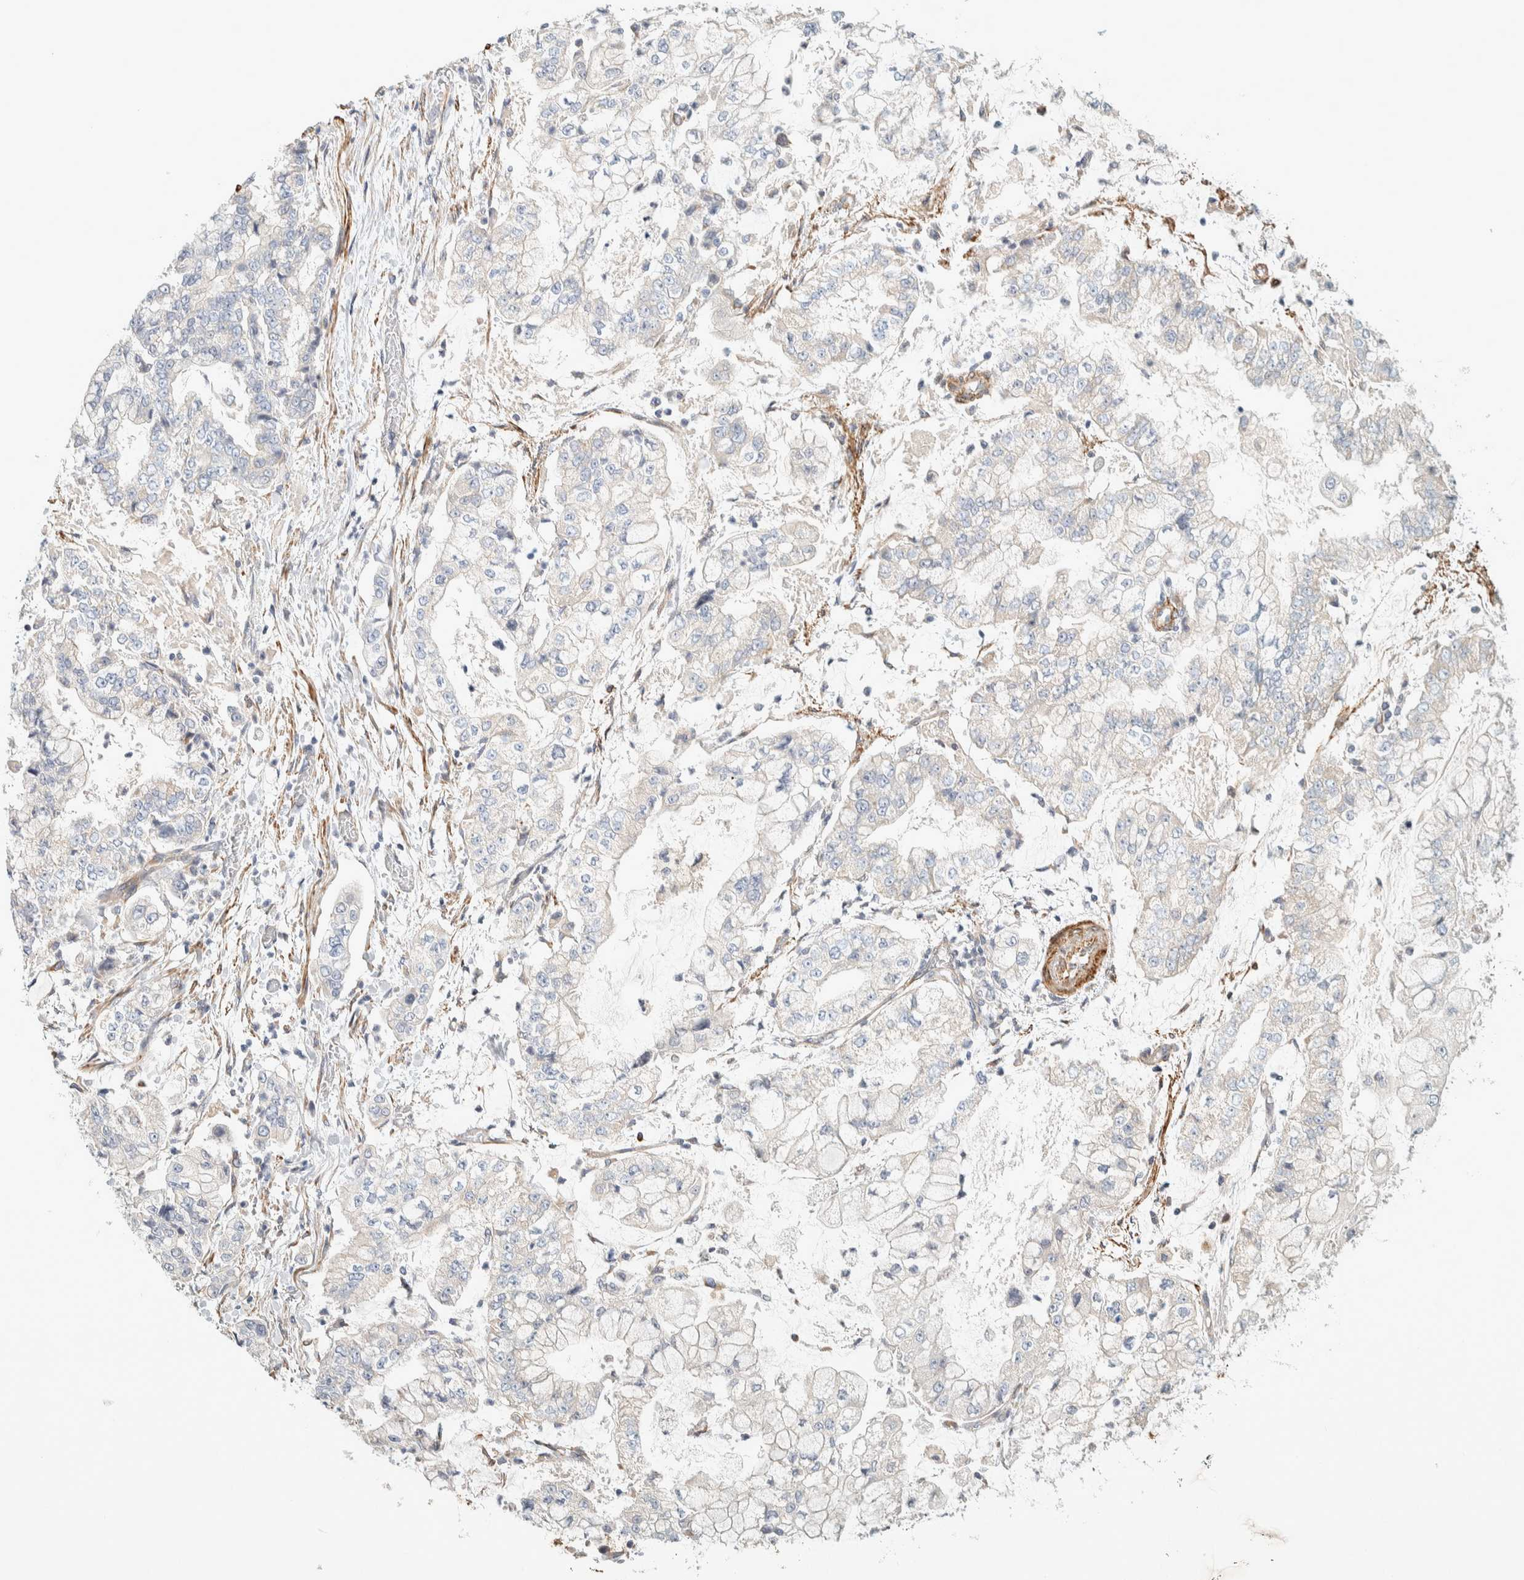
{"staining": {"intensity": "negative", "quantity": "none", "location": "none"}, "tissue": "stomach cancer", "cell_type": "Tumor cells", "image_type": "cancer", "snomed": [{"axis": "morphology", "description": "Adenocarcinoma, NOS"}, {"axis": "topography", "description": "Stomach"}], "caption": "Tumor cells show no significant protein expression in stomach adenocarcinoma.", "gene": "CDR2", "patient": {"sex": "male", "age": 76}}